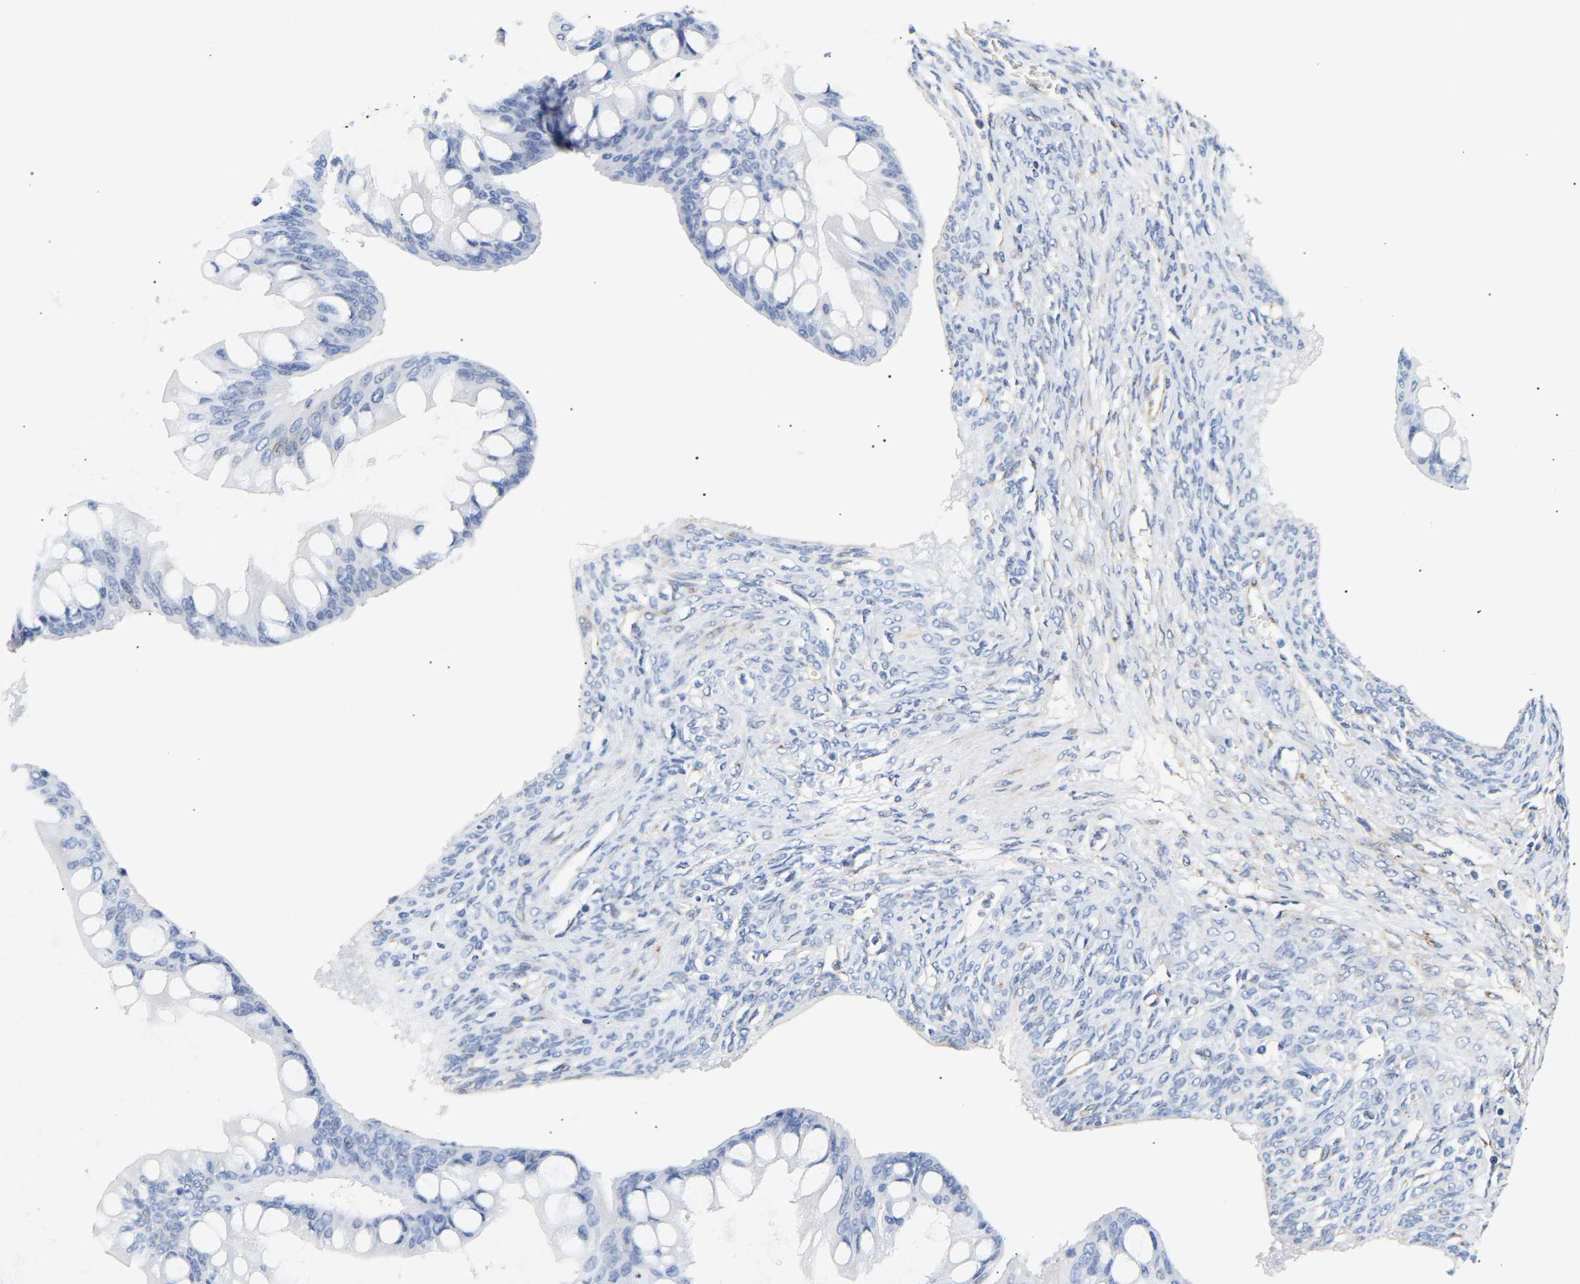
{"staining": {"intensity": "negative", "quantity": "none", "location": "none"}, "tissue": "ovarian cancer", "cell_type": "Tumor cells", "image_type": "cancer", "snomed": [{"axis": "morphology", "description": "Cystadenocarcinoma, mucinous, NOS"}, {"axis": "topography", "description": "Ovary"}], "caption": "An image of human ovarian cancer is negative for staining in tumor cells.", "gene": "IGFBP7", "patient": {"sex": "female", "age": 73}}